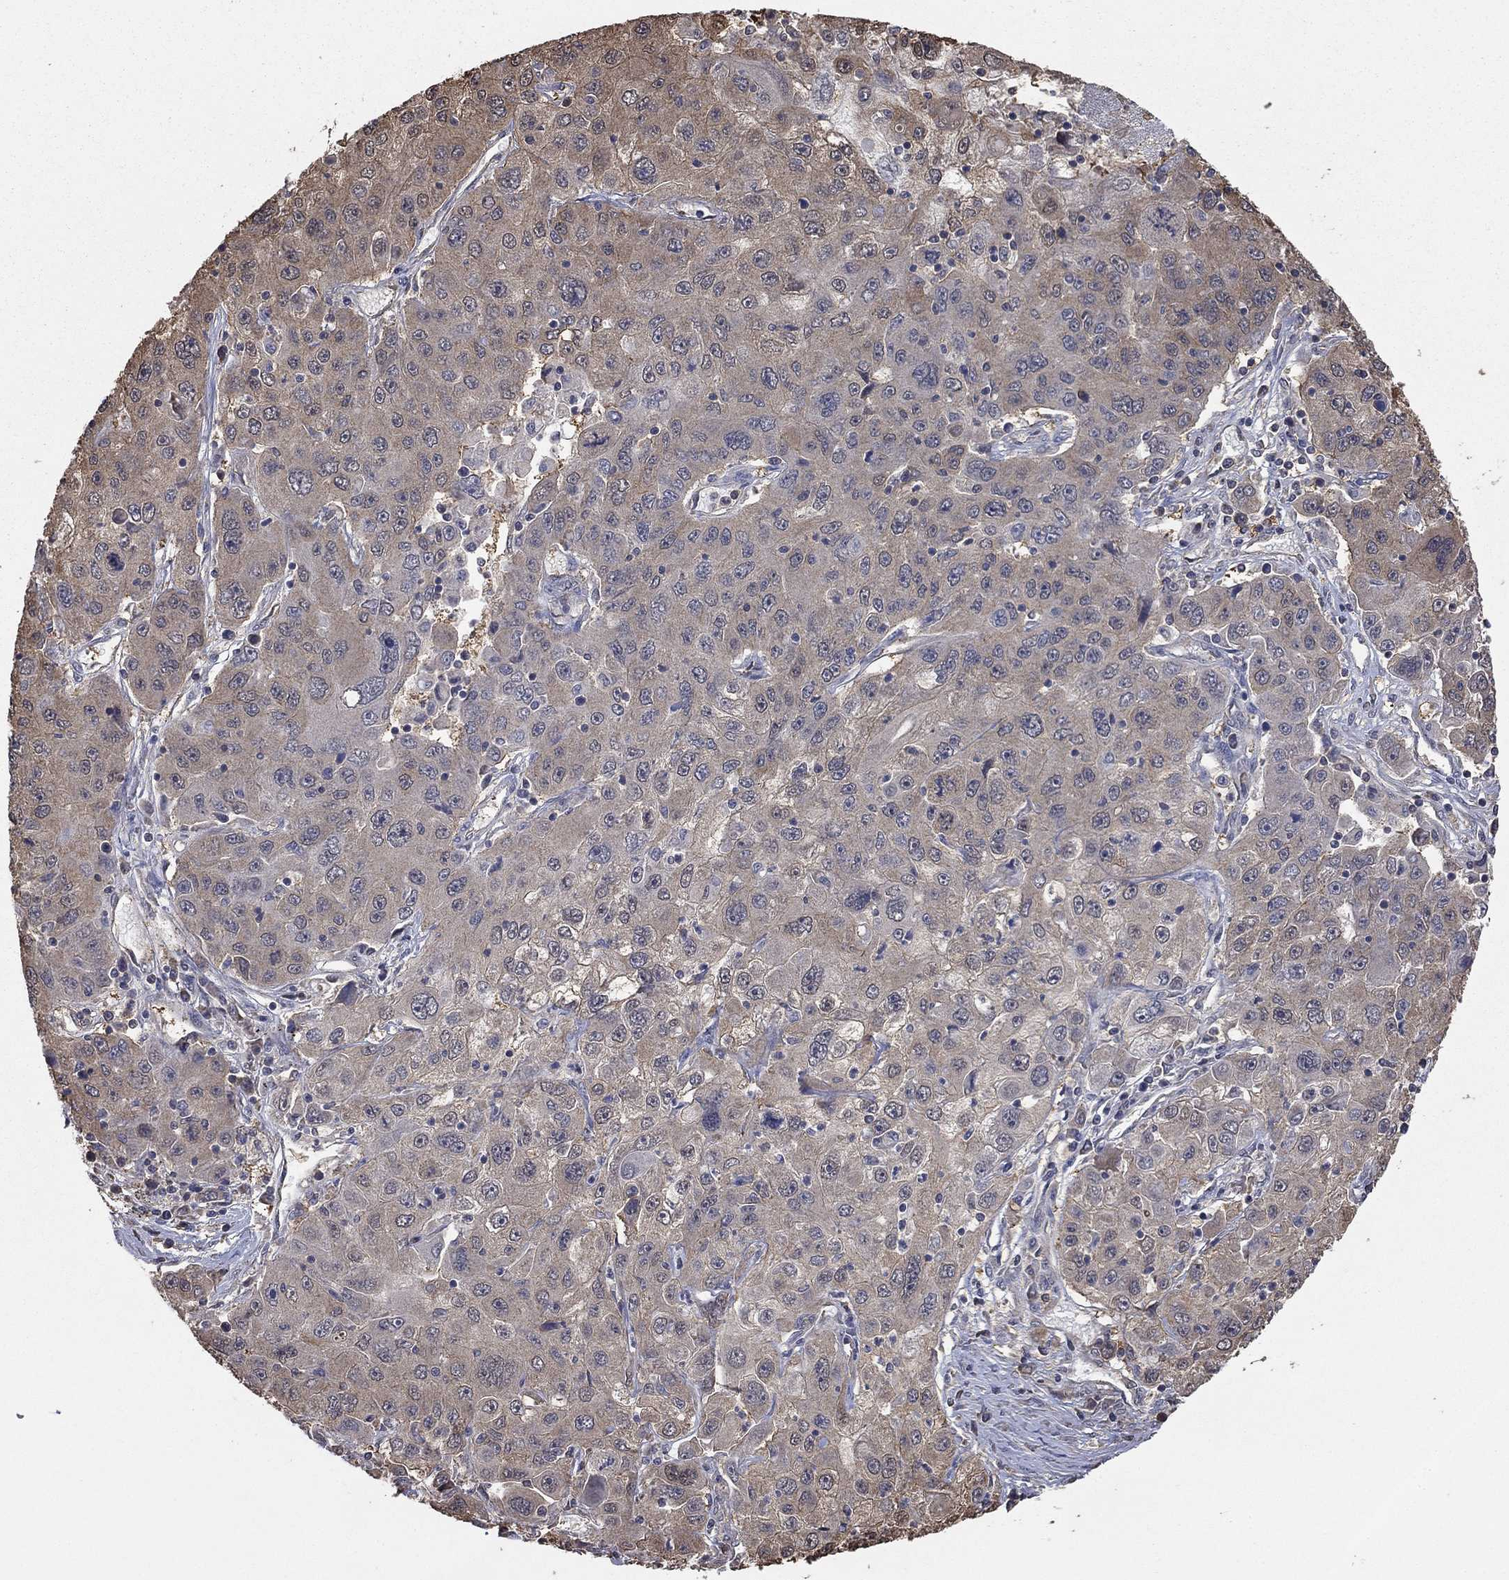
{"staining": {"intensity": "weak", "quantity": "<25%", "location": "cytoplasmic/membranous"}, "tissue": "stomach cancer", "cell_type": "Tumor cells", "image_type": "cancer", "snomed": [{"axis": "morphology", "description": "Adenocarcinoma, NOS"}, {"axis": "topography", "description": "Stomach"}], "caption": "A high-resolution histopathology image shows immunohistochemistry staining of stomach cancer, which exhibits no significant staining in tumor cells. Brightfield microscopy of immunohistochemistry (IHC) stained with DAB (brown) and hematoxylin (blue), captured at high magnification.", "gene": "RNF114", "patient": {"sex": "male", "age": 56}}